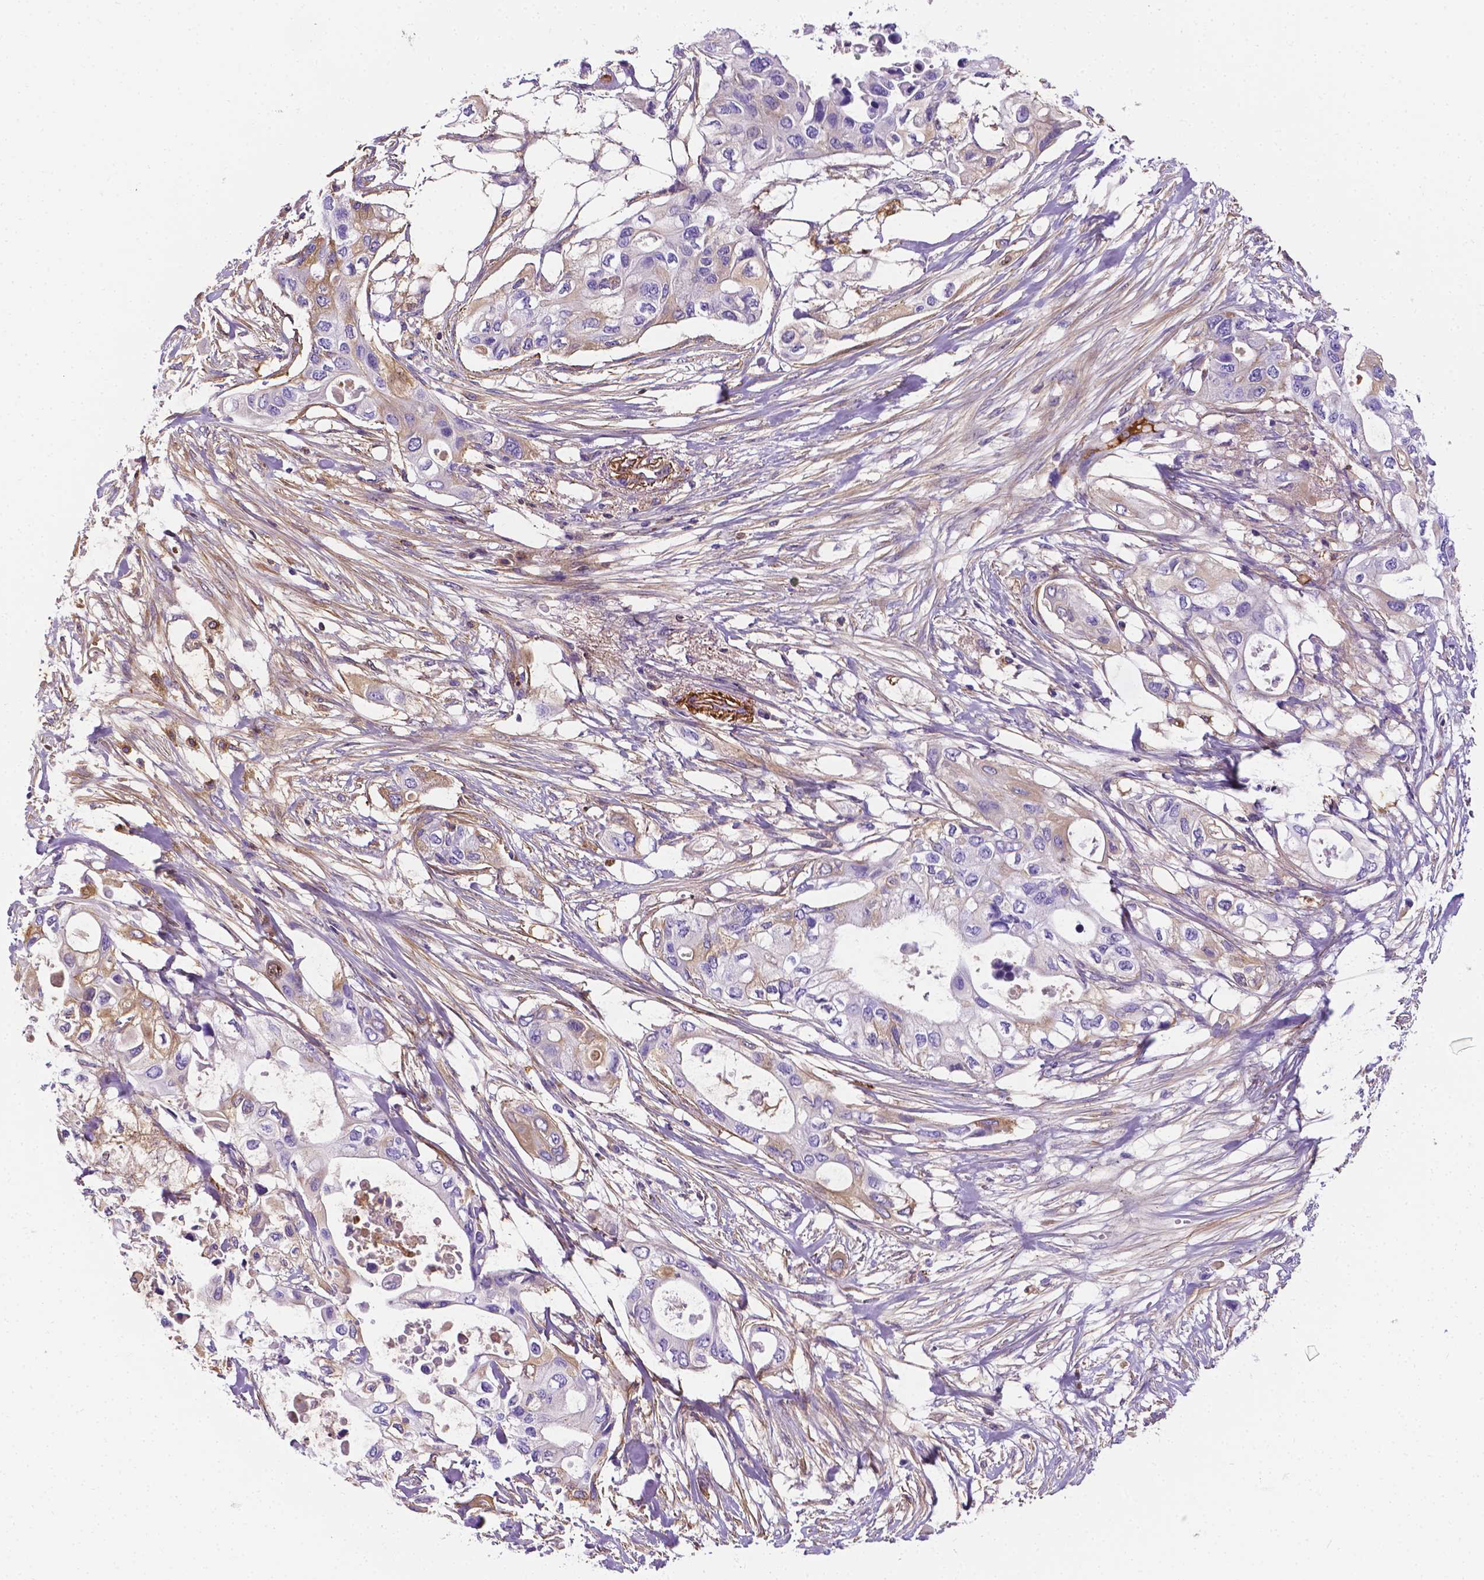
{"staining": {"intensity": "weak", "quantity": "<25%", "location": "cytoplasmic/membranous"}, "tissue": "pancreatic cancer", "cell_type": "Tumor cells", "image_type": "cancer", "snomed": [{"axis": "morphology", "description": "Adenocarcinoma, NOS"}, {"axis": "topography", "description": "Pancreas"}], "caption": "DAB immunohistochemical staining of pancreatic cancer (adenocarcinoma) exhibits no significant positivity in tumor cells.", "gene": "APOE", "patient": {"sex": "female", "age": 63}}